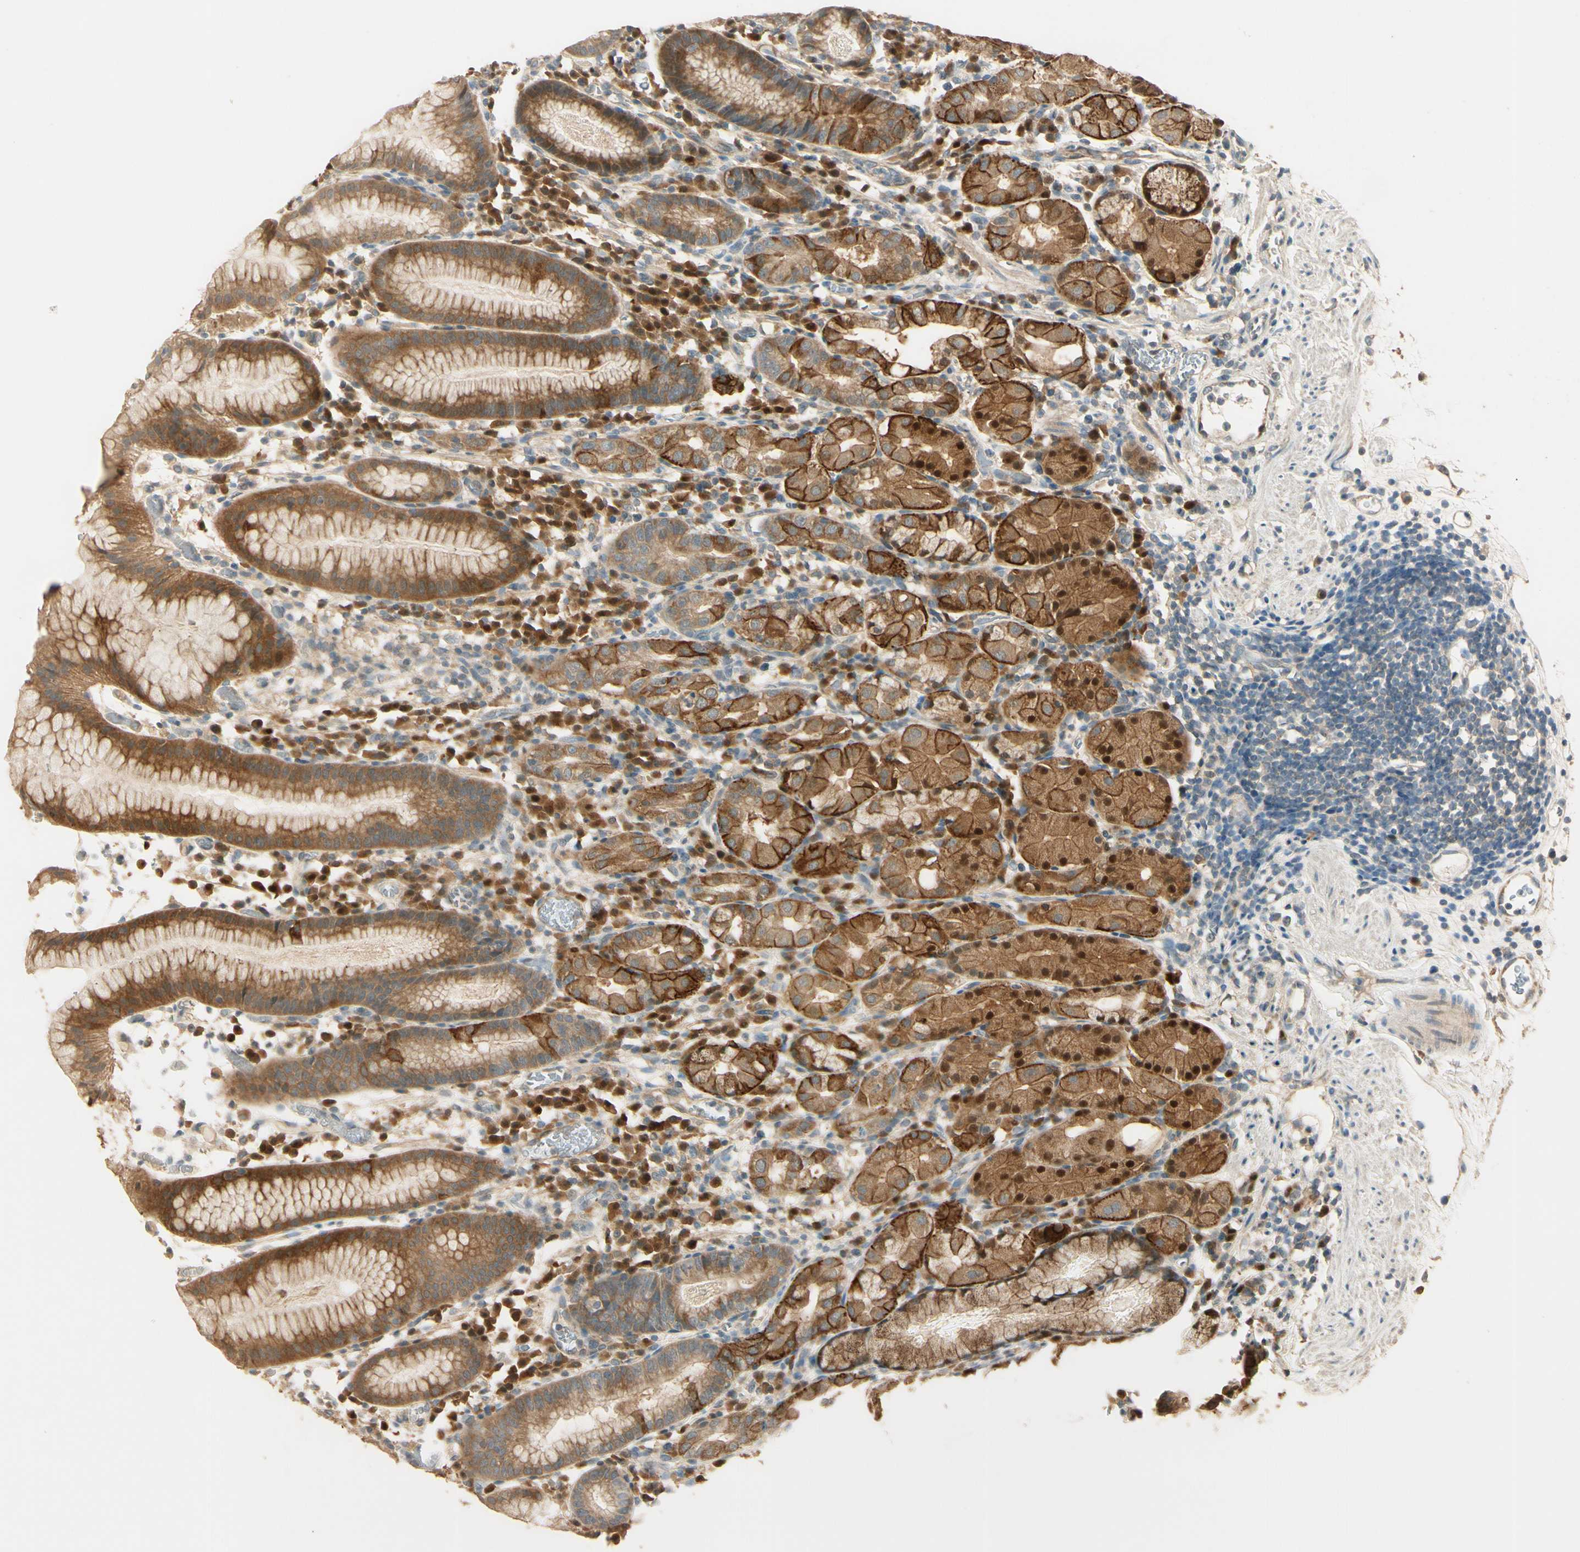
{"staining": {"intensity": "moderate", "quantity": ">75%", "location": "cytoplasmic/membranous,nuclear"}, "tissue": "stomach", "cell_type": "Glandular cells", "image_type": "normal", "snomed": [{"axis": "morphology", "description": "Normal tissue, NOS"}, {"axis": "topography", "description": "Stomach"}, {"axis": "topography", "description": "Stomach, lower"}], "caption": "Glandular cells show medium levels of moderate cytoplasmic/membranous,nuclear positivity in about >75% of cells in normal human stomach.", "gene": "PLXNA1", "patient": {"sex": "female", "age": 75}}